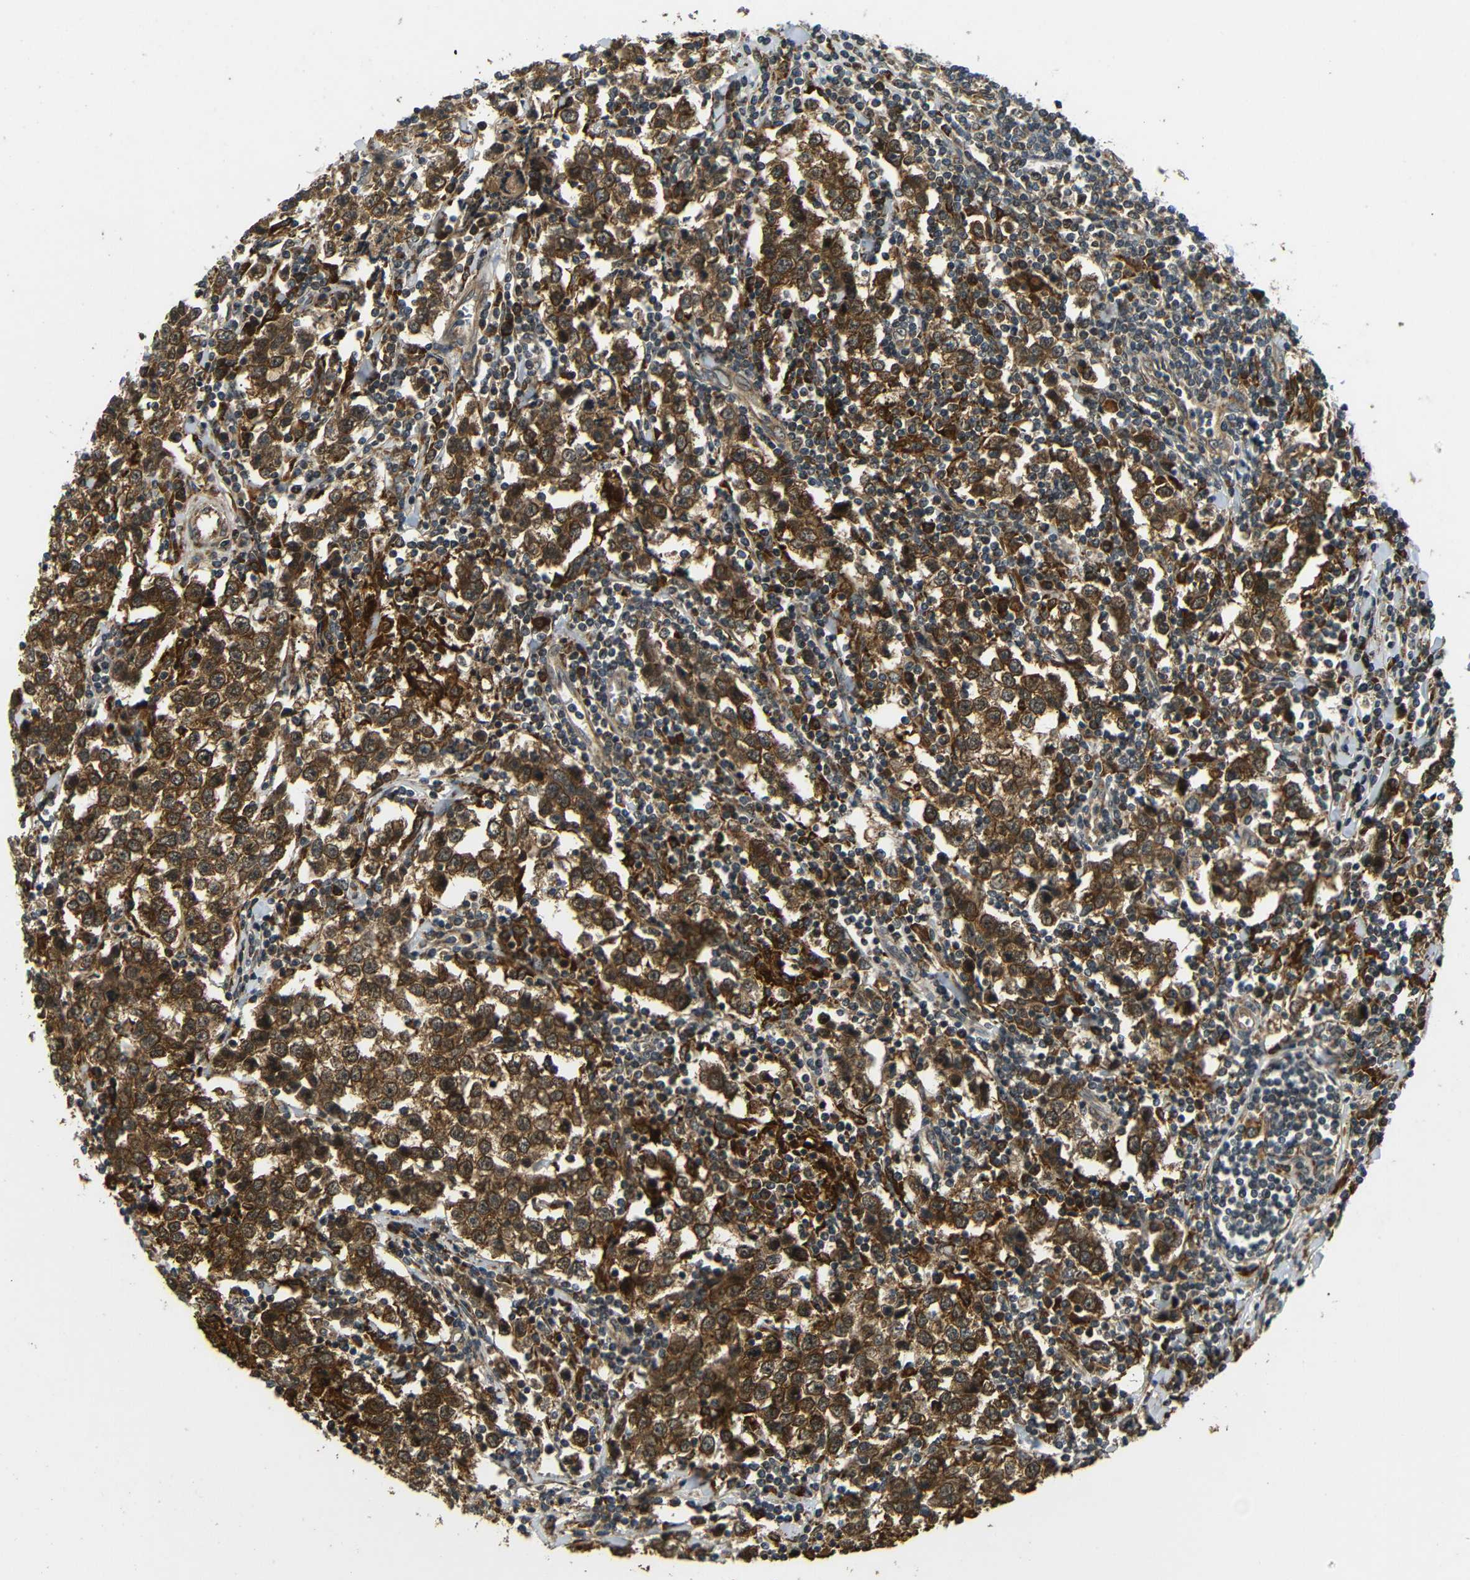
{"staining": {"intensity": "strong", "quantity": ">75%", "location": "cytoplasmic/membranous"}, "tissue": "testis cancer", "cell_type": "Tumor cells", "image_type": "cancer", "snomed": [{"axis": "morphology", "description": "Seminoma, NOS"}, {"axis": "morphology", "description": "Carcinoma, Embryonal, NOS"}, {"axis": "topography", "description": "Testis"}], "caption": "Testis embryonal carcinoma stained for a protein (brown) reveals strong cytoplasmic/membranous positive expression in about >75% of tumor cells.", "gene": "EPHB2", "patient": {"sex": "male", "age": 36}}